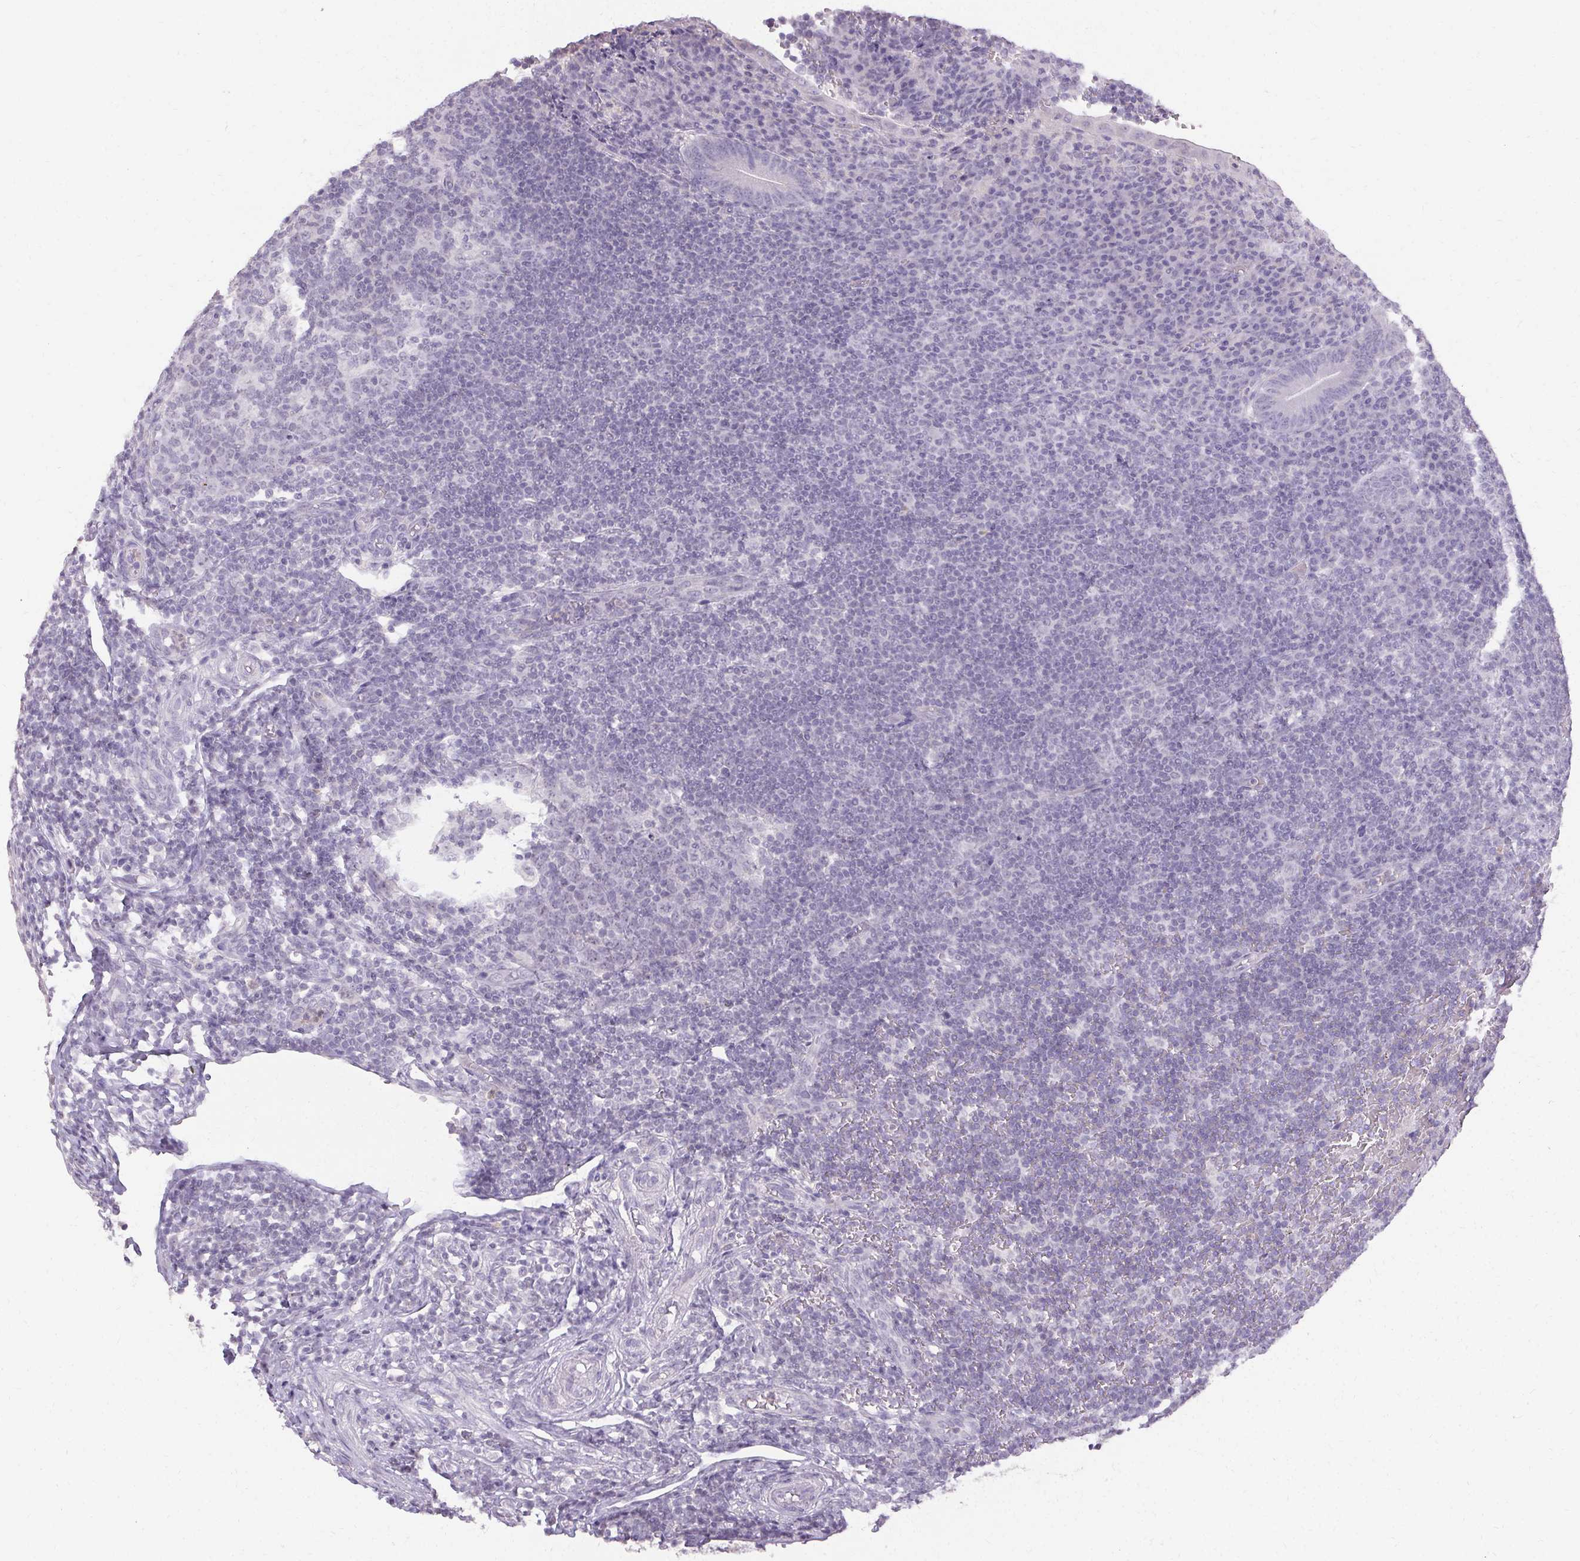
{"staining": {"intensity": "negative", "quantity": "none", "location": "none"}, "tissue": "appendix", "cell_type": "Glandular cells", "image_type": "normal", "snomed": [{"axis": "morphology", "description": "Normal tissue, NOS"}, {"axis": "topography", "description": "Appendix"}], "caption": "An IHC histopathology image of normal appendix is shown. There is no staining in glandular cells of appendix. The staining was performed using DAB to visualize the protein expression in brown, while the nuclei were stained in blue with hematoxylin (Magnification: 20x).", "gene": "PMEL", "patient": {"sex": "male", "age": 18}}